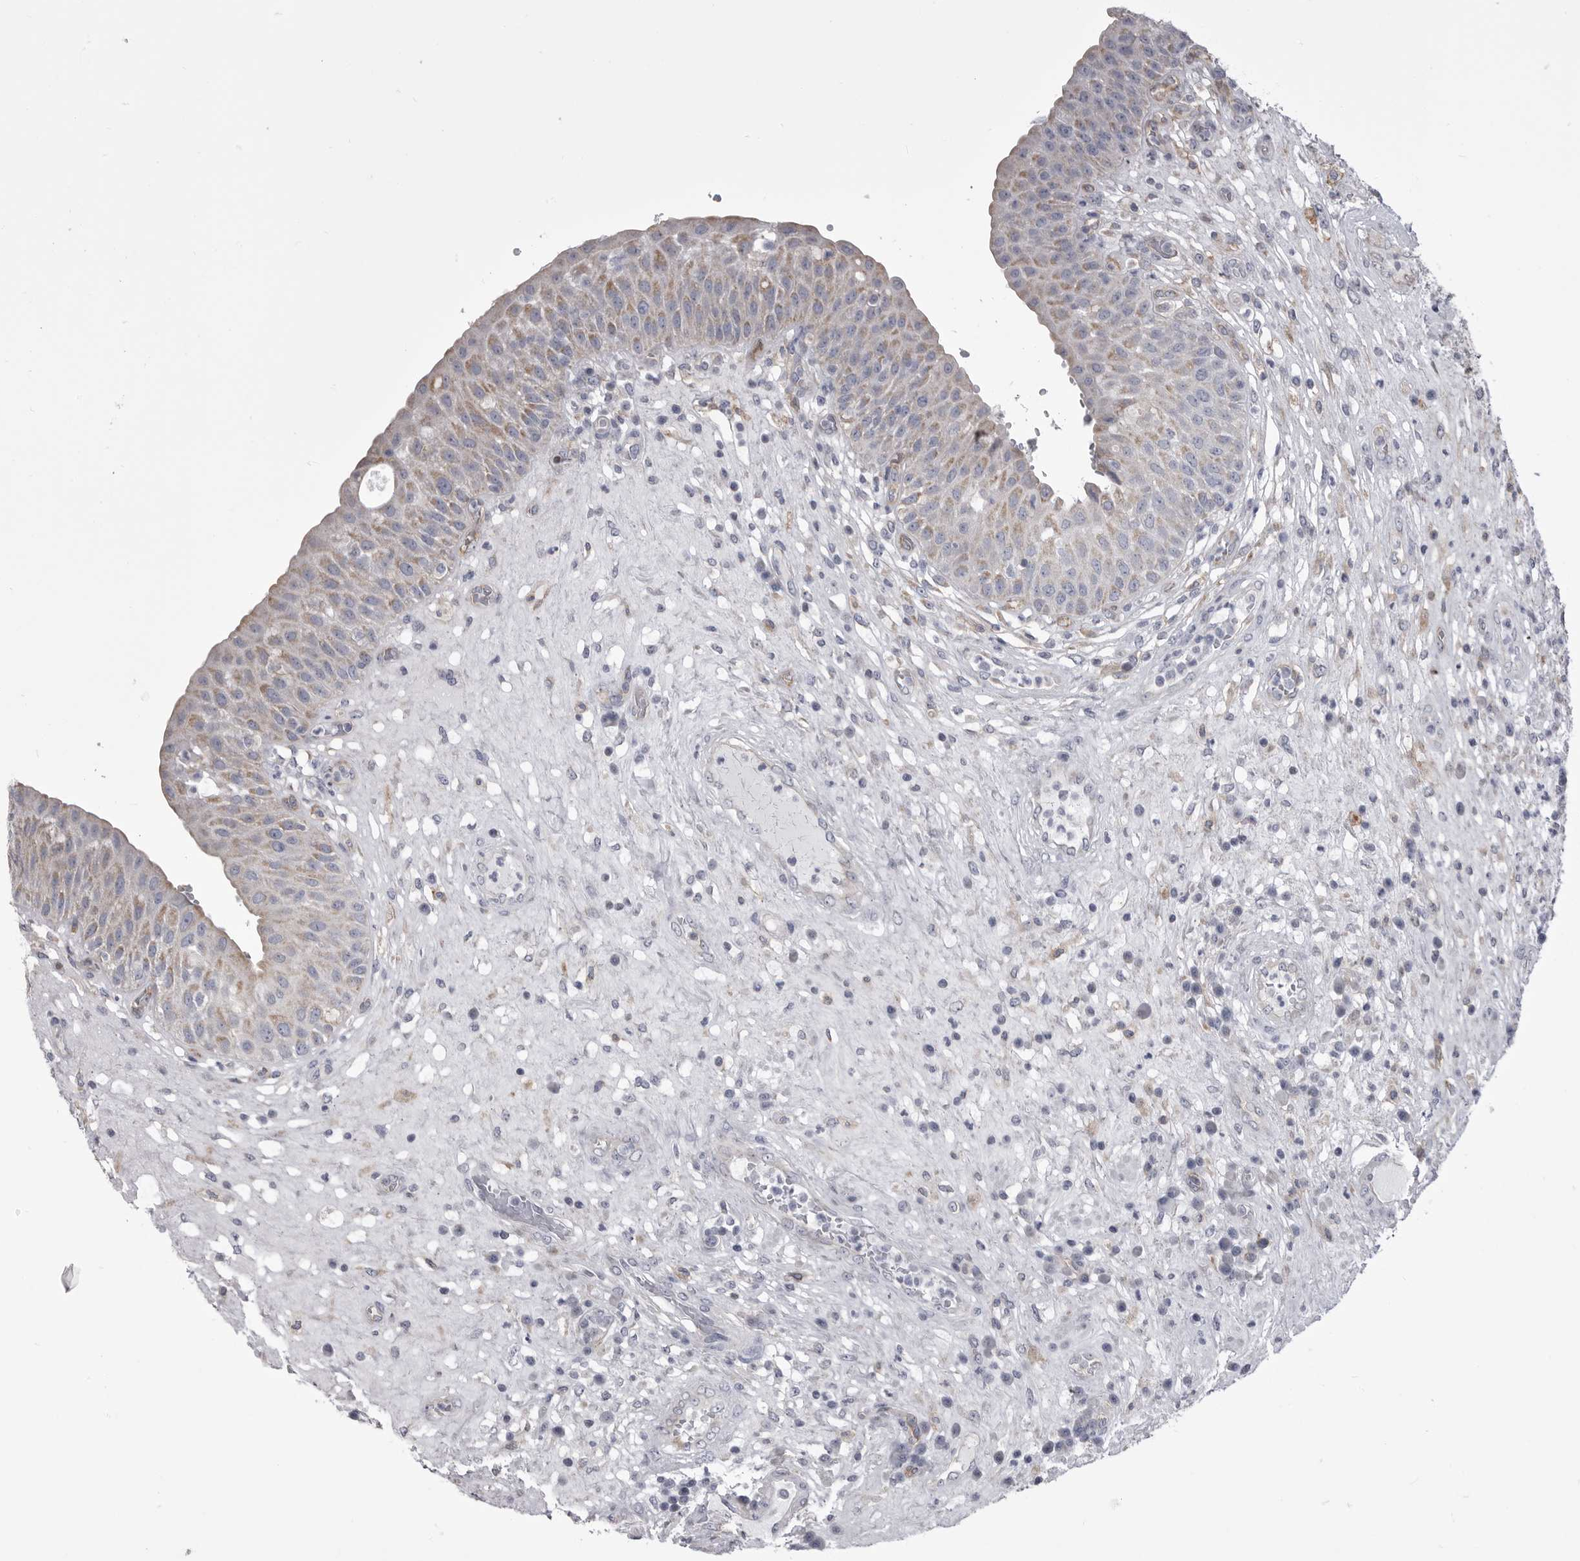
{"staining": {"intensity": "weak", "quantity": "25%-75%", "location": "cytoplasmic/membranous"}, "tissue": "urinary bladder", "cell_type": "Urothelial cells", "image_type": "normal", "snomed": [{"axis": "morphology", "description": "Normal tissue, NOS"}, {"axis": "topography", "description": "Urinary bladder"}], "caption": "IHC (DAB (3,3'-diaminobenzidine)) staining of unremarkable urinary bladder demonstrates weak cytoplasmic/membranous protein staining in about 25%-75% of urothelial cells. The protein of interest is stained brown, and the nuclei are stained in blue (DAB IHC with brightfield microscopy, high magnification).", "gene": "OPLAH", "patient": {"sex": "female", "age": 62}}